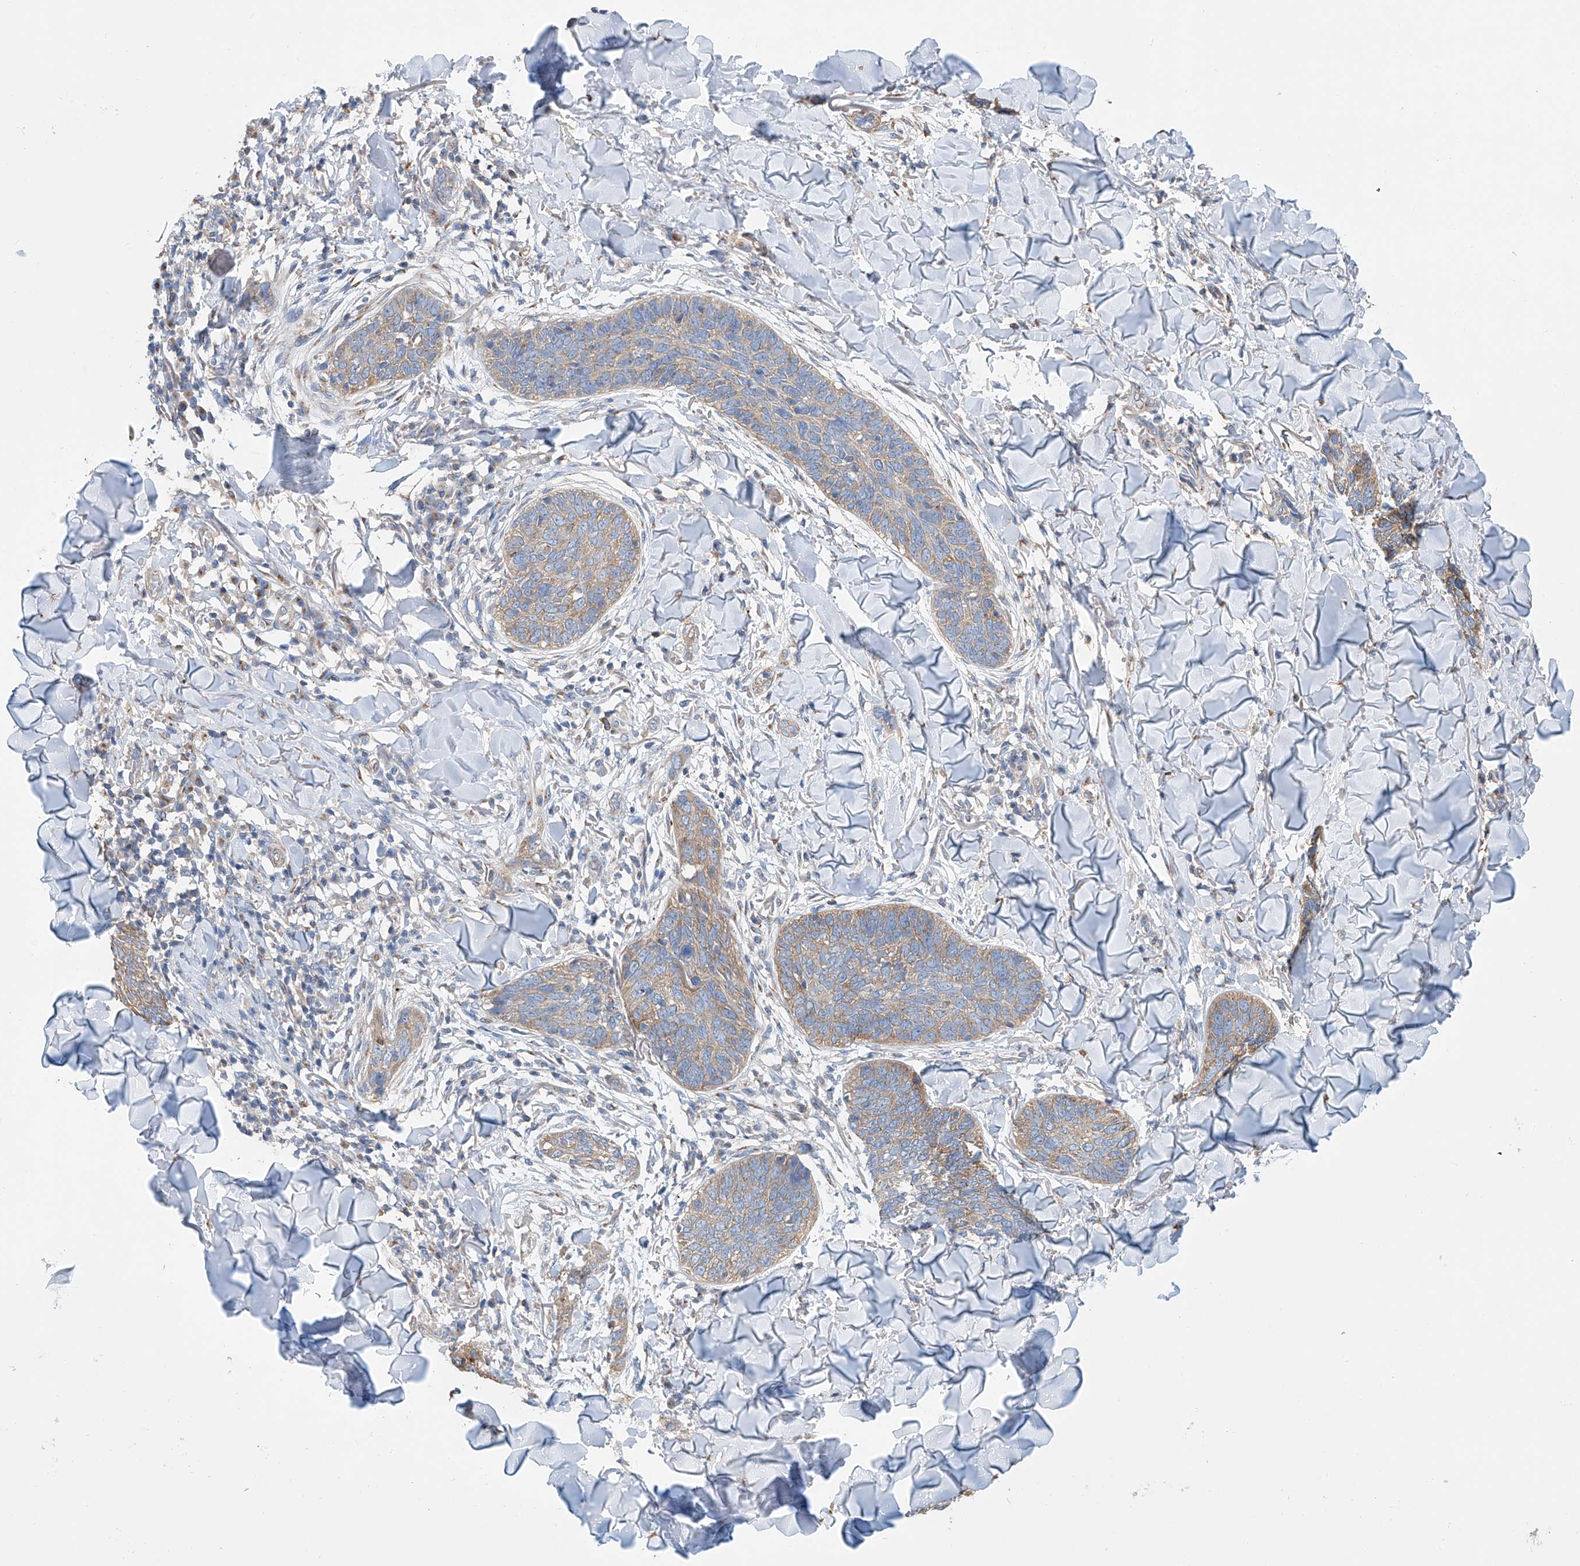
{"staining": {"intensity": "weak", "quantity": ">75%", "location": "cytoplasmic/membranous"}, "tissue": "skin cancer", "cell_type": "Tumor cells", "image_type": "cancer", "snomed": [{"axis": "morphology", "description": "Basal cell carcinoma"}, {"axis": "topography", "description": "Skin"}], "caption": "Immunohistochemistry (IHC) histopathology image of skin cancer stained for a protein (brown), which demonstrates low levels of weak cytoplasmic/membranous staining in about >75% of tumor cells.", "gene": "SLC22A7", "patient": {"sex": "male", "age": 85}}